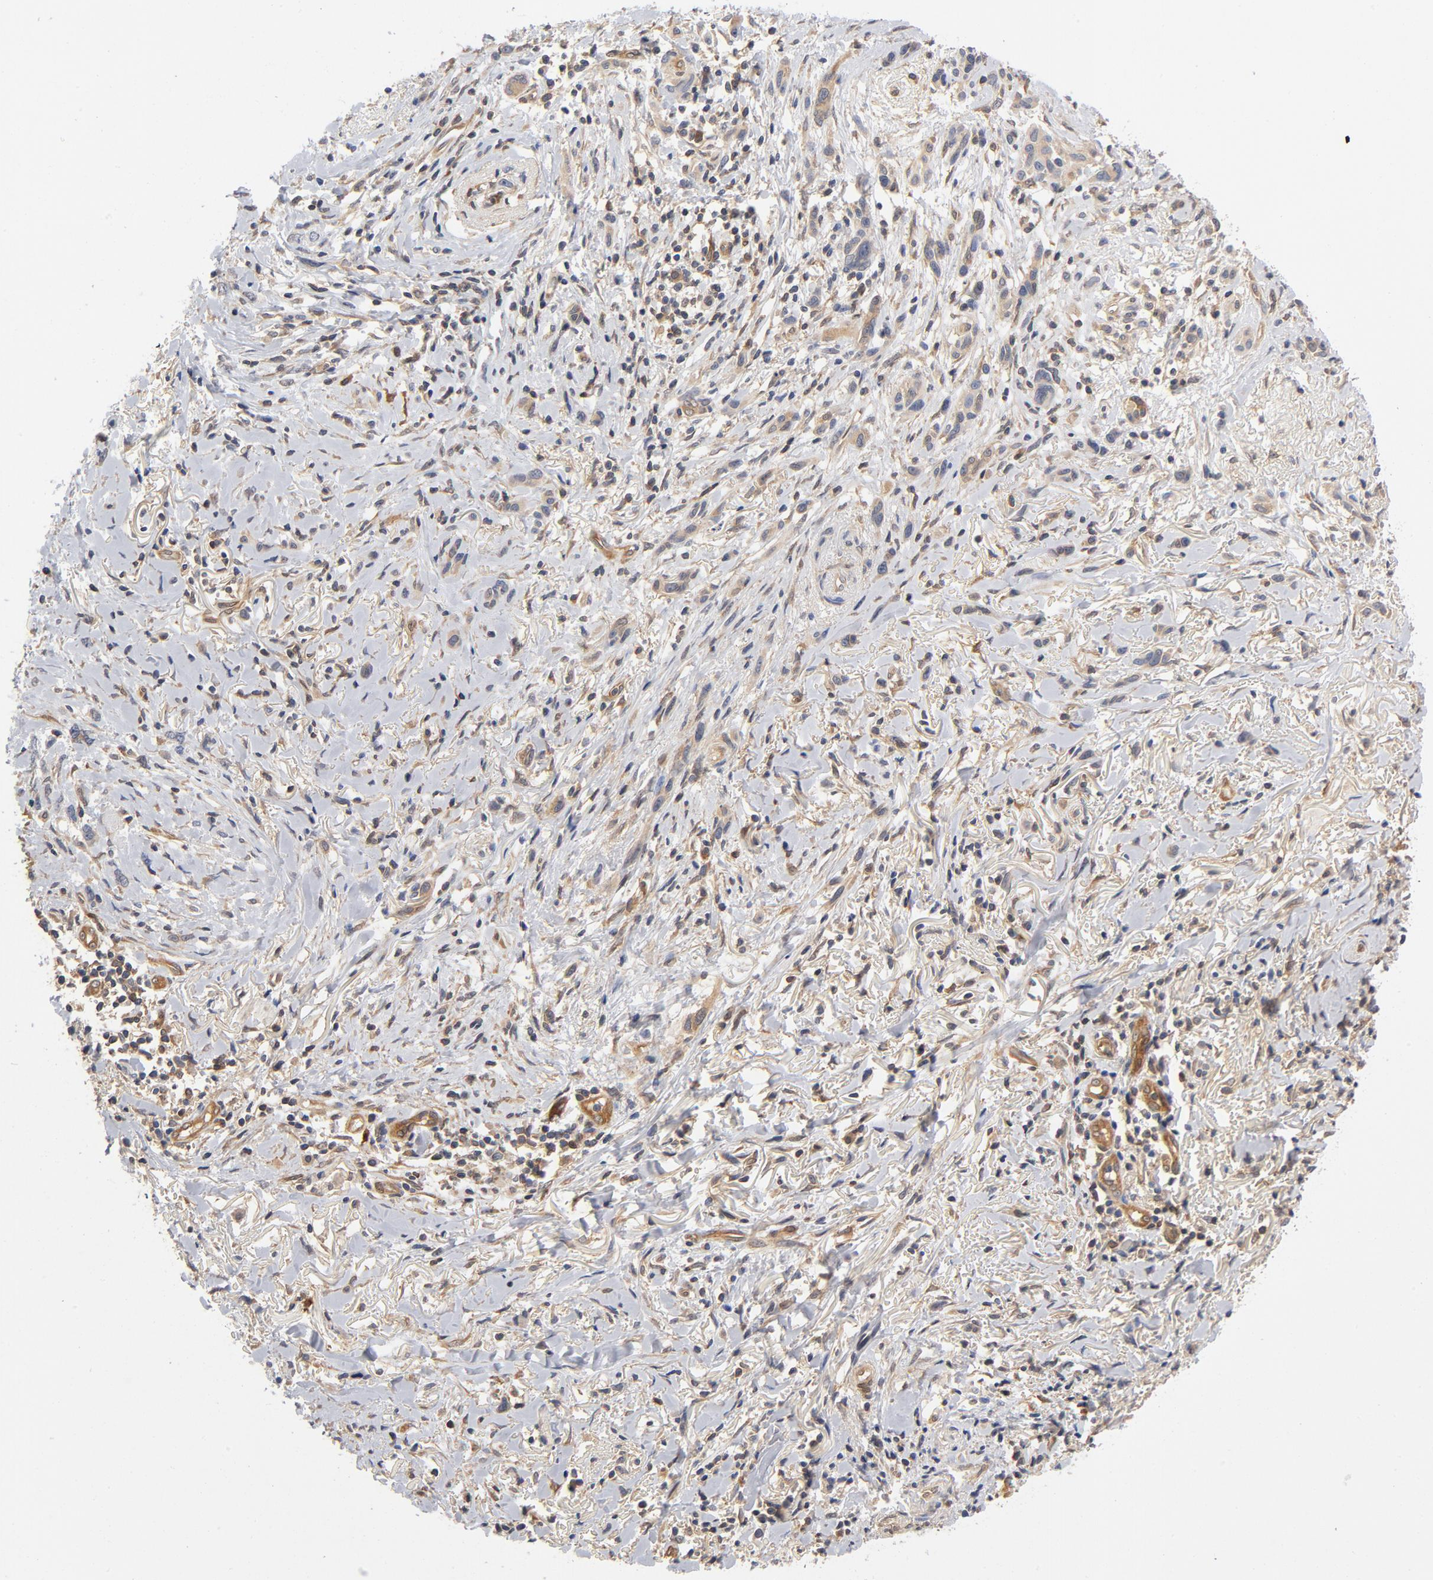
{"staining": {"intensity": "weak", "quantity": "25%-75%", "location": "cytoplasmic/membranous"}, "tissue": "melanoma", "cell_type": "Tumor cells", "image_type": "cancer", "snomed": [{"axis": "morphology", "description": "Malignant melanoma, NOS"}, {"axis": "topography", "description": "Skin"}], "caption": "This is an image of IHC staining of melanoma, which shows weak expression in the cytoplasmic/membranous of tumor cells.", "gene": "ASMTL", "patient": {"sex": "male", "age": 91}}